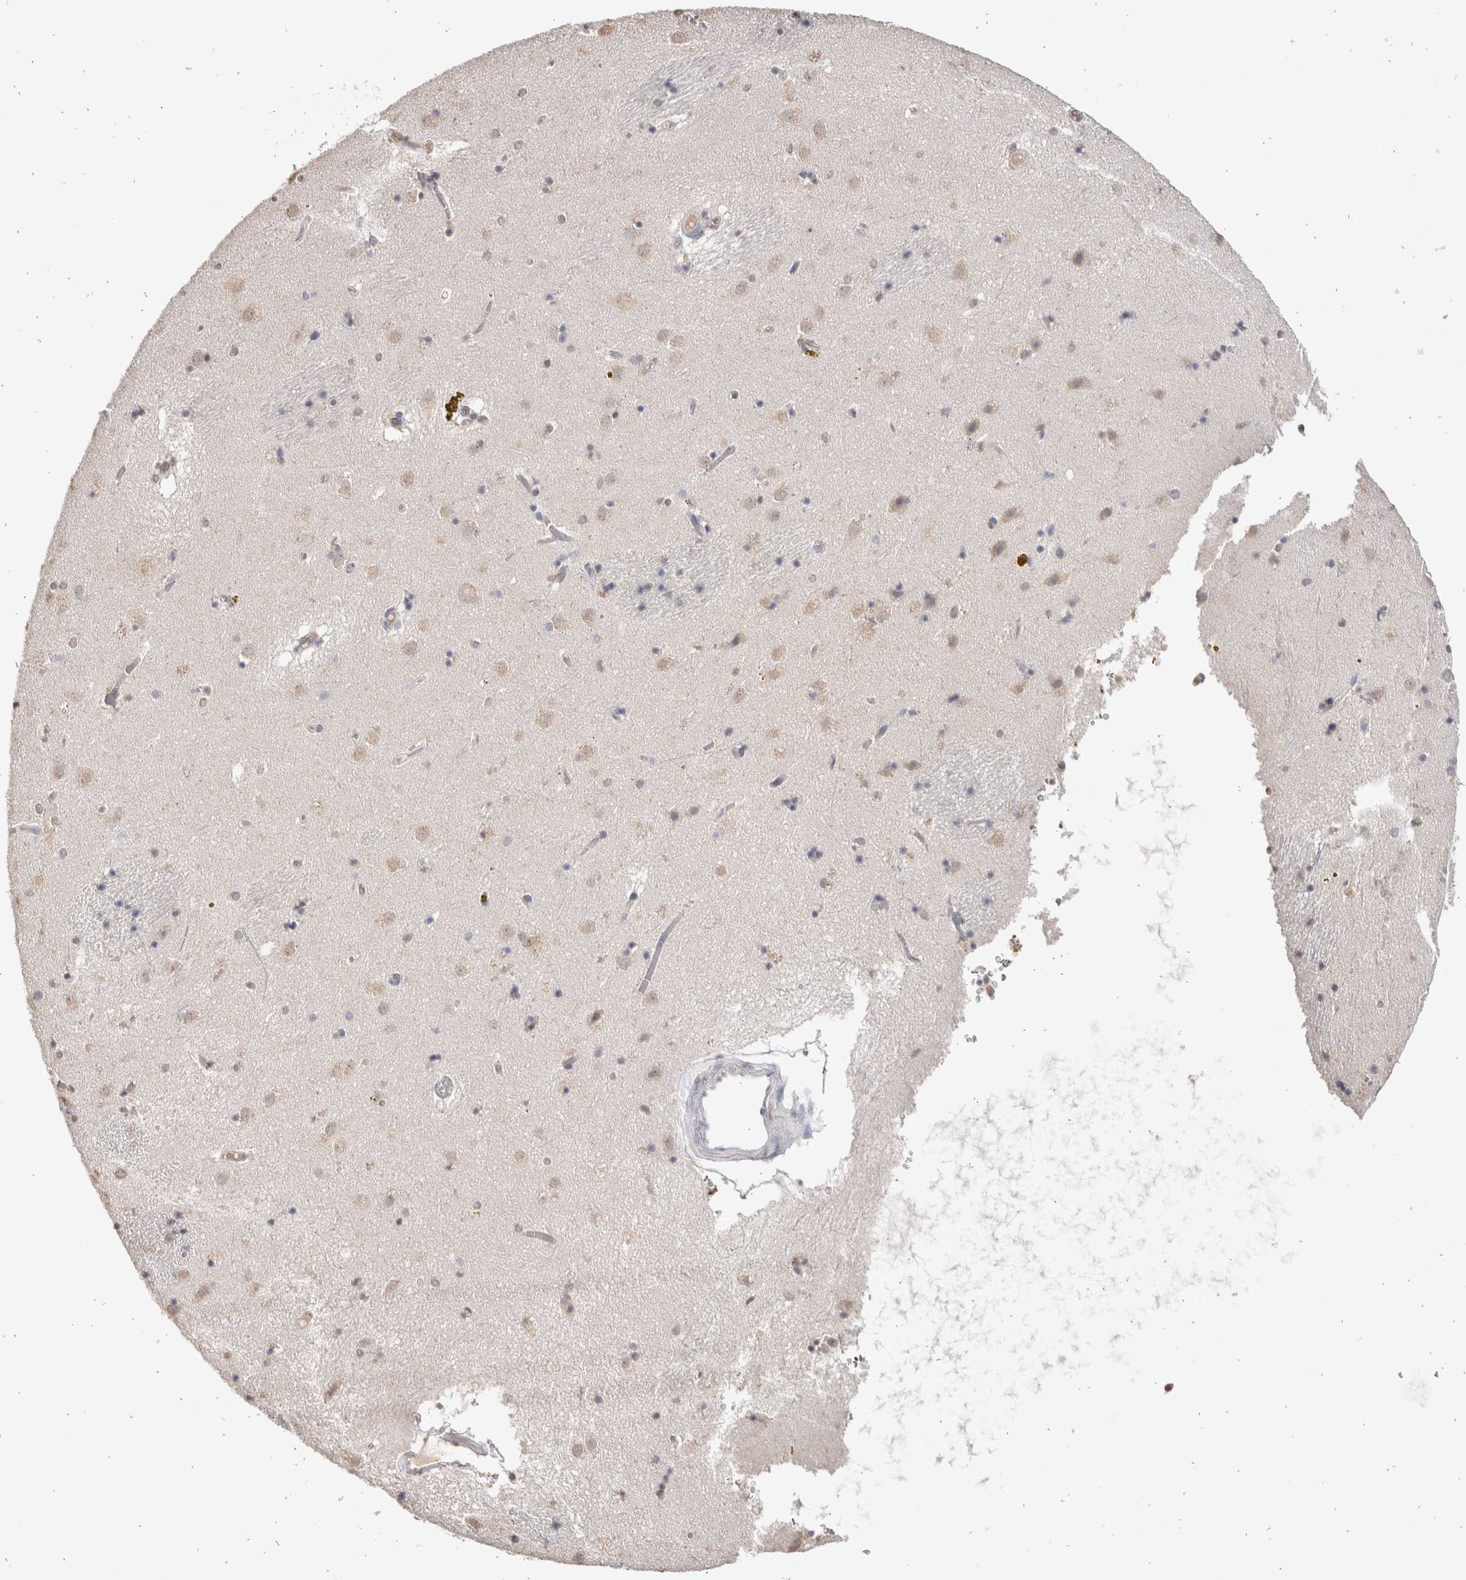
{"staining": {"intensity": "negative", "quantity": "none", "location": "none"}, "tissue": "caudate", "cell_type": "Glial cells", "image_type": "normal", "snomed": [{"axis": "morphology", "description": "Normal tissue, NOS"}, {"axis": "topography", "description": "Lateral ventricle wall"}], "caption": "Benign caudate was stained to show a protein in brown. There is no significant expression in glial cells.", "gene": "LGALS2", "patient": {"sex": "male", "age": 70}}